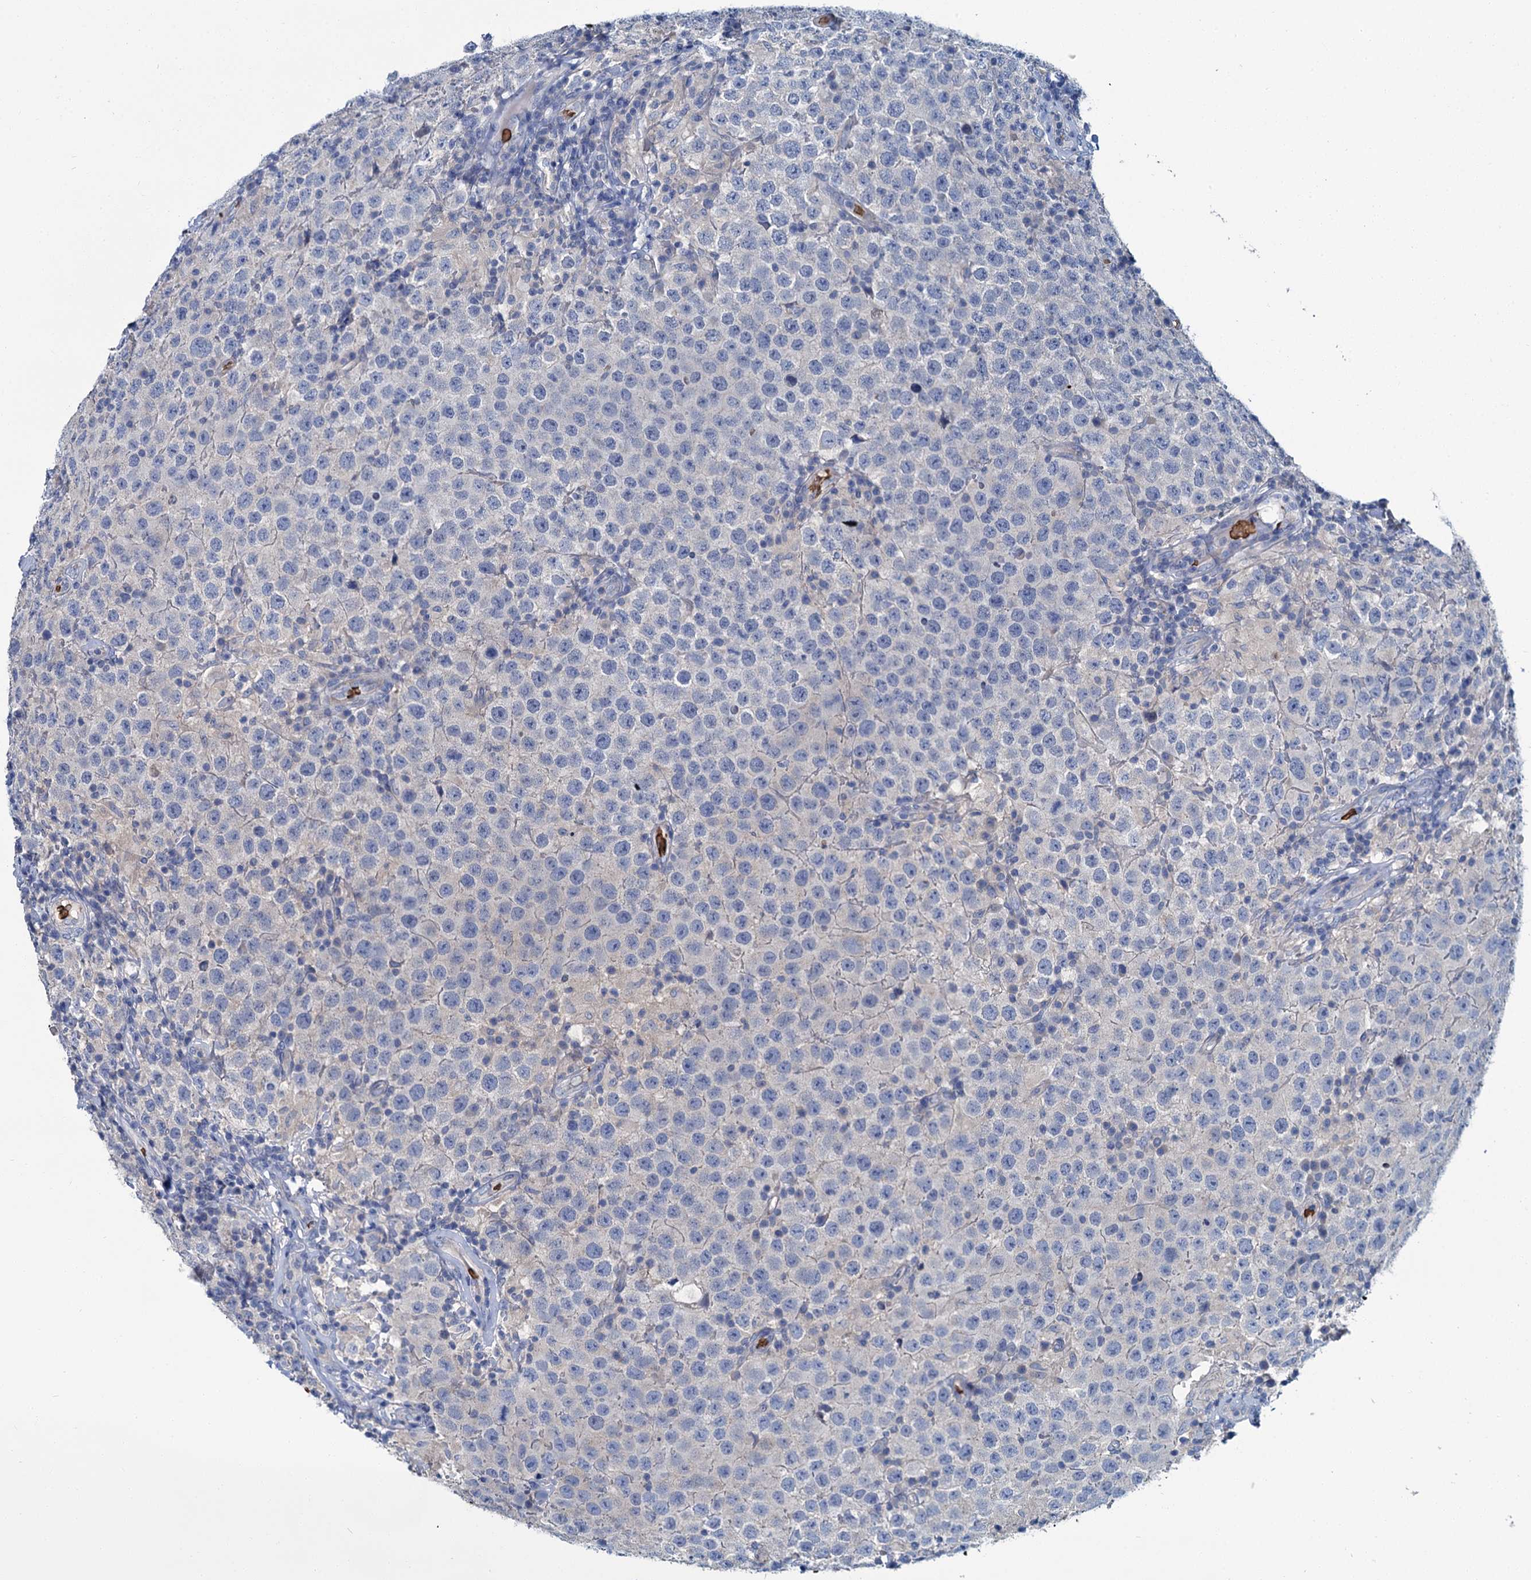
{"staining": {"intensity": "negative", "quantity": "none", "location": "none"}, "tissue": "testis cancer", "cell_type": "Tumor cells", "image_type": "cancer", "snomed": [{"axis": "morphology", "description": "Normal tissue, NOS"}, {"axis": "morphology", "description": "Urothelial carcinoma, High grade"}, {"axis": "morphology", "description": "Seminoma, NOS"}, {"axis": "morphology", "description": "Carcinoma, Embryonal, NOS"}, {"axis": "topography", "description": "Urinary bladder"}, {"axis": "topography", "description": "Testis"}], "caption": "Tumor cells are negative for protein expression in human testis cancer.", "gene": "ATG2A", "patient": {"sex": "male", "age": 41}}